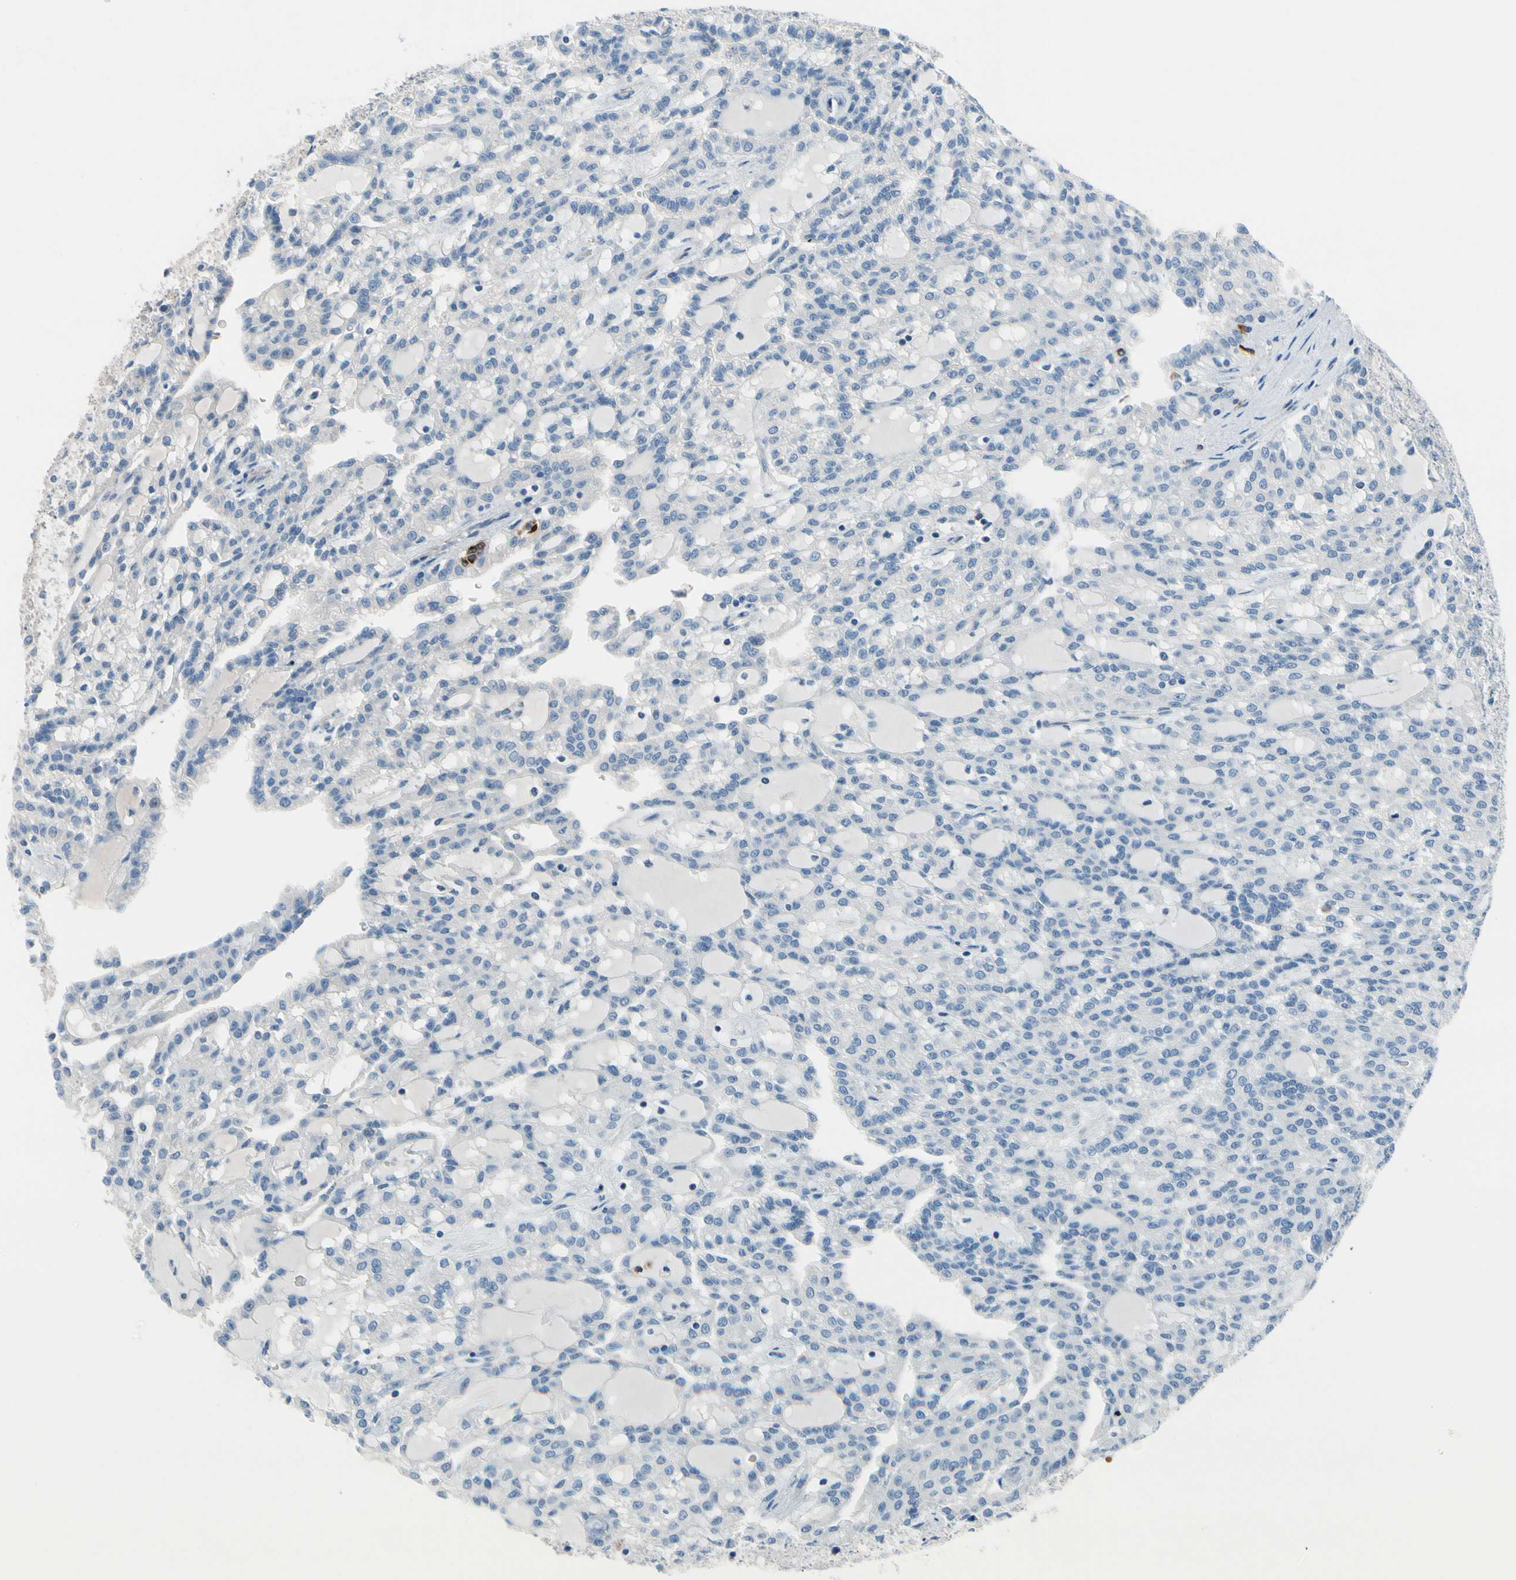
{"staining": {"intensity": "negative", "quantity": "none", "location": "none"}, "tissue": "renal cancer", "cell_type": "Tumor cells", "image_type": "cancer", "snomed": [{"axis": "morphology", "description": "Adenocarcinoma, NOS"}, {"axis": "topography", "description": "Kidney"}], "caption": "Tumor cells are negative for brown protein staining in renal cancer (adenocarcinoma). (Stains: DAB (3,3'-diaminobenzidine) immunohistochemistry (IHC) with hematoxylin counter stain, Microscopy: brightfield microscopy at high magnification).", "gene": "CPA3", "patient": {"sex": "male", "age": 63}}